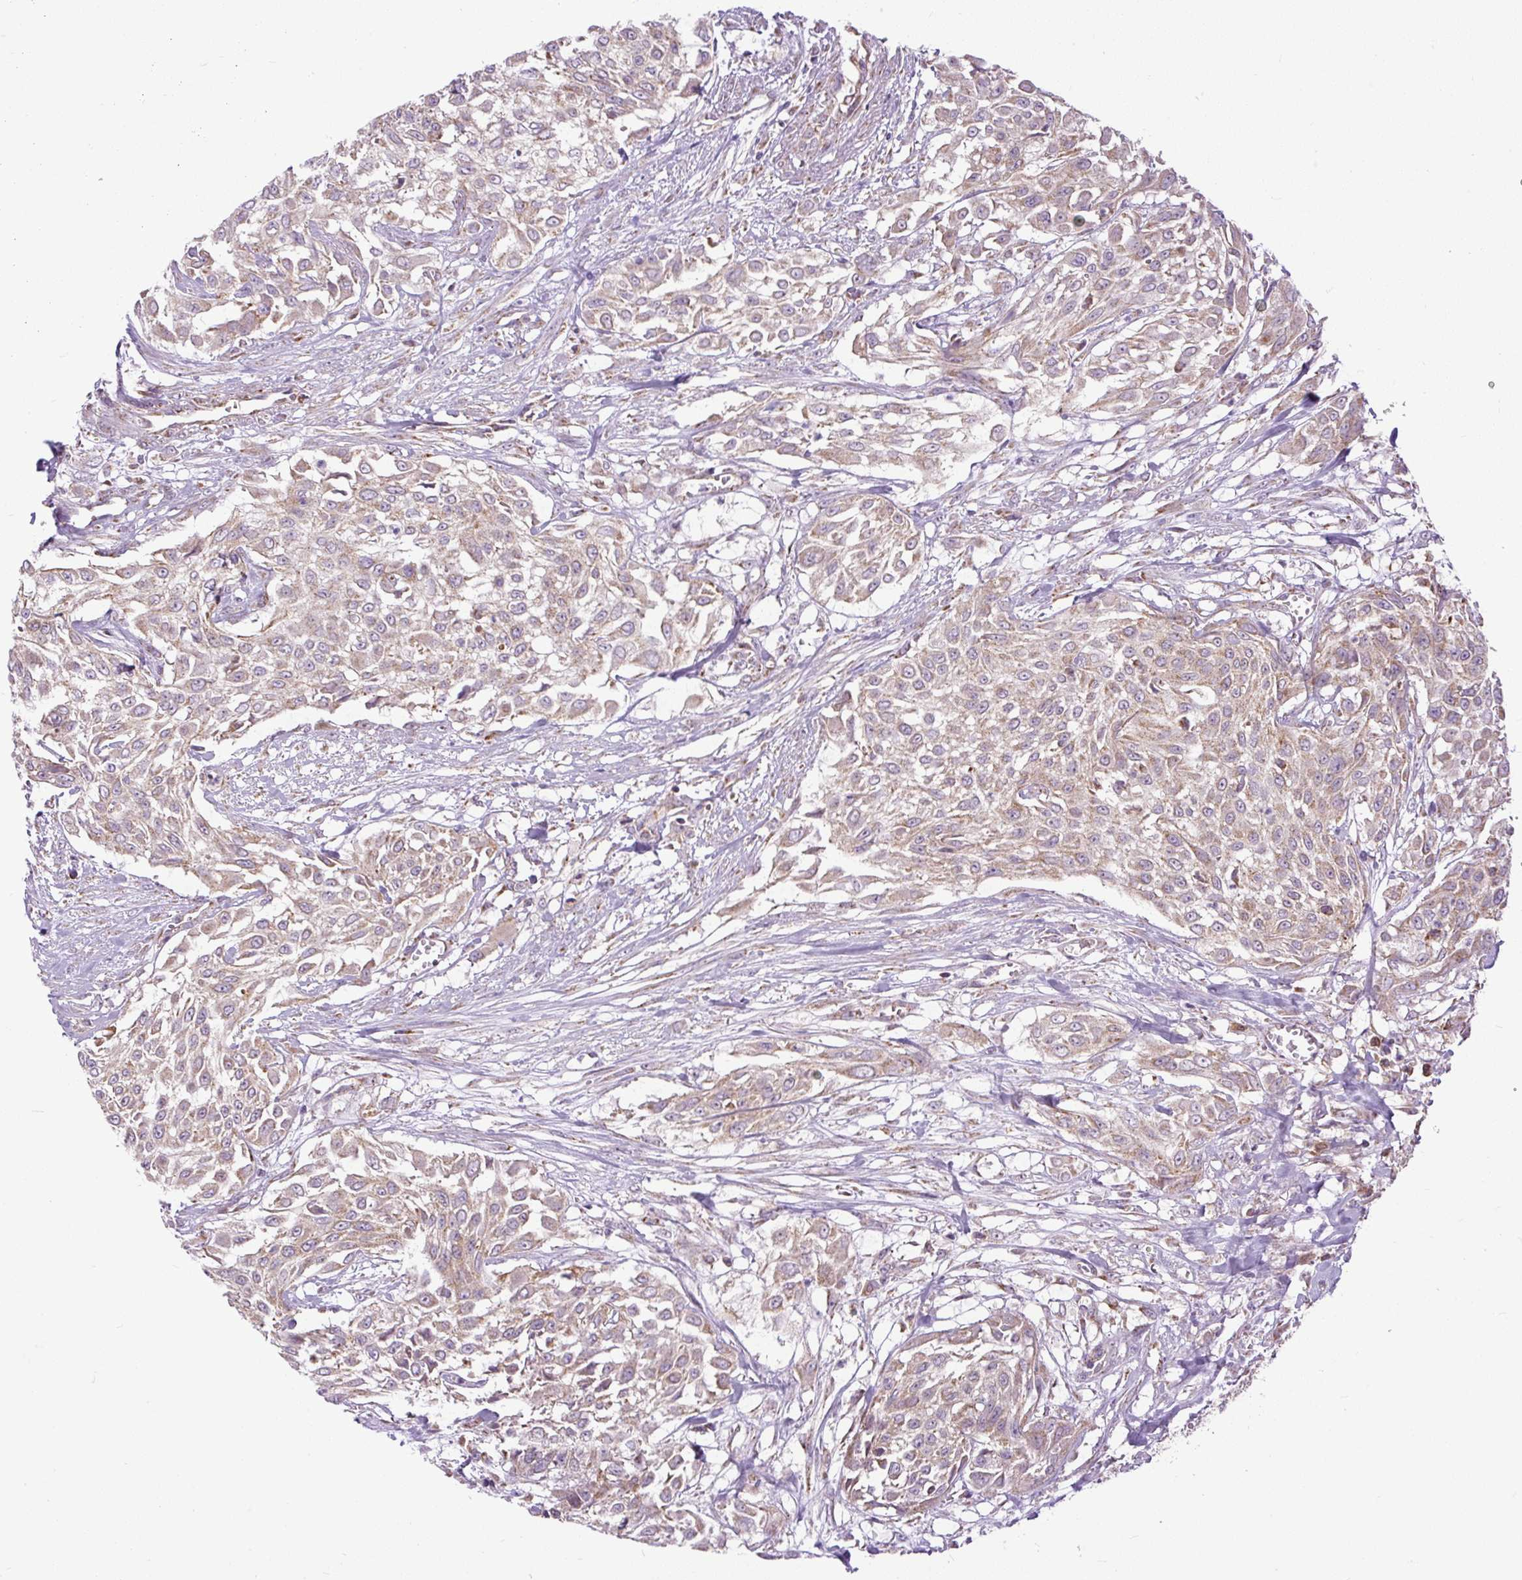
{"staining": {"intensity": "weak", "quantity": ">75%", "location": "cytoplasmic/membranous"}, "tissue": "urothelial cancer", "cell_type": "Tumor cells", "image_type": "cancer", "snomed": [{"axis": "morphology", "description": "Urothelial carcinoma, High grade"}, {"axis": "topography", "description": "Urinary bladder"}], "caption": "Protein analysis of urothelial cancer tissue exhibits weak cytoplasmic/membranous staining in approximately >75% of tumor cells.", "gene": "TM2D3", "patient": {"sex": "male", "age": 57}}